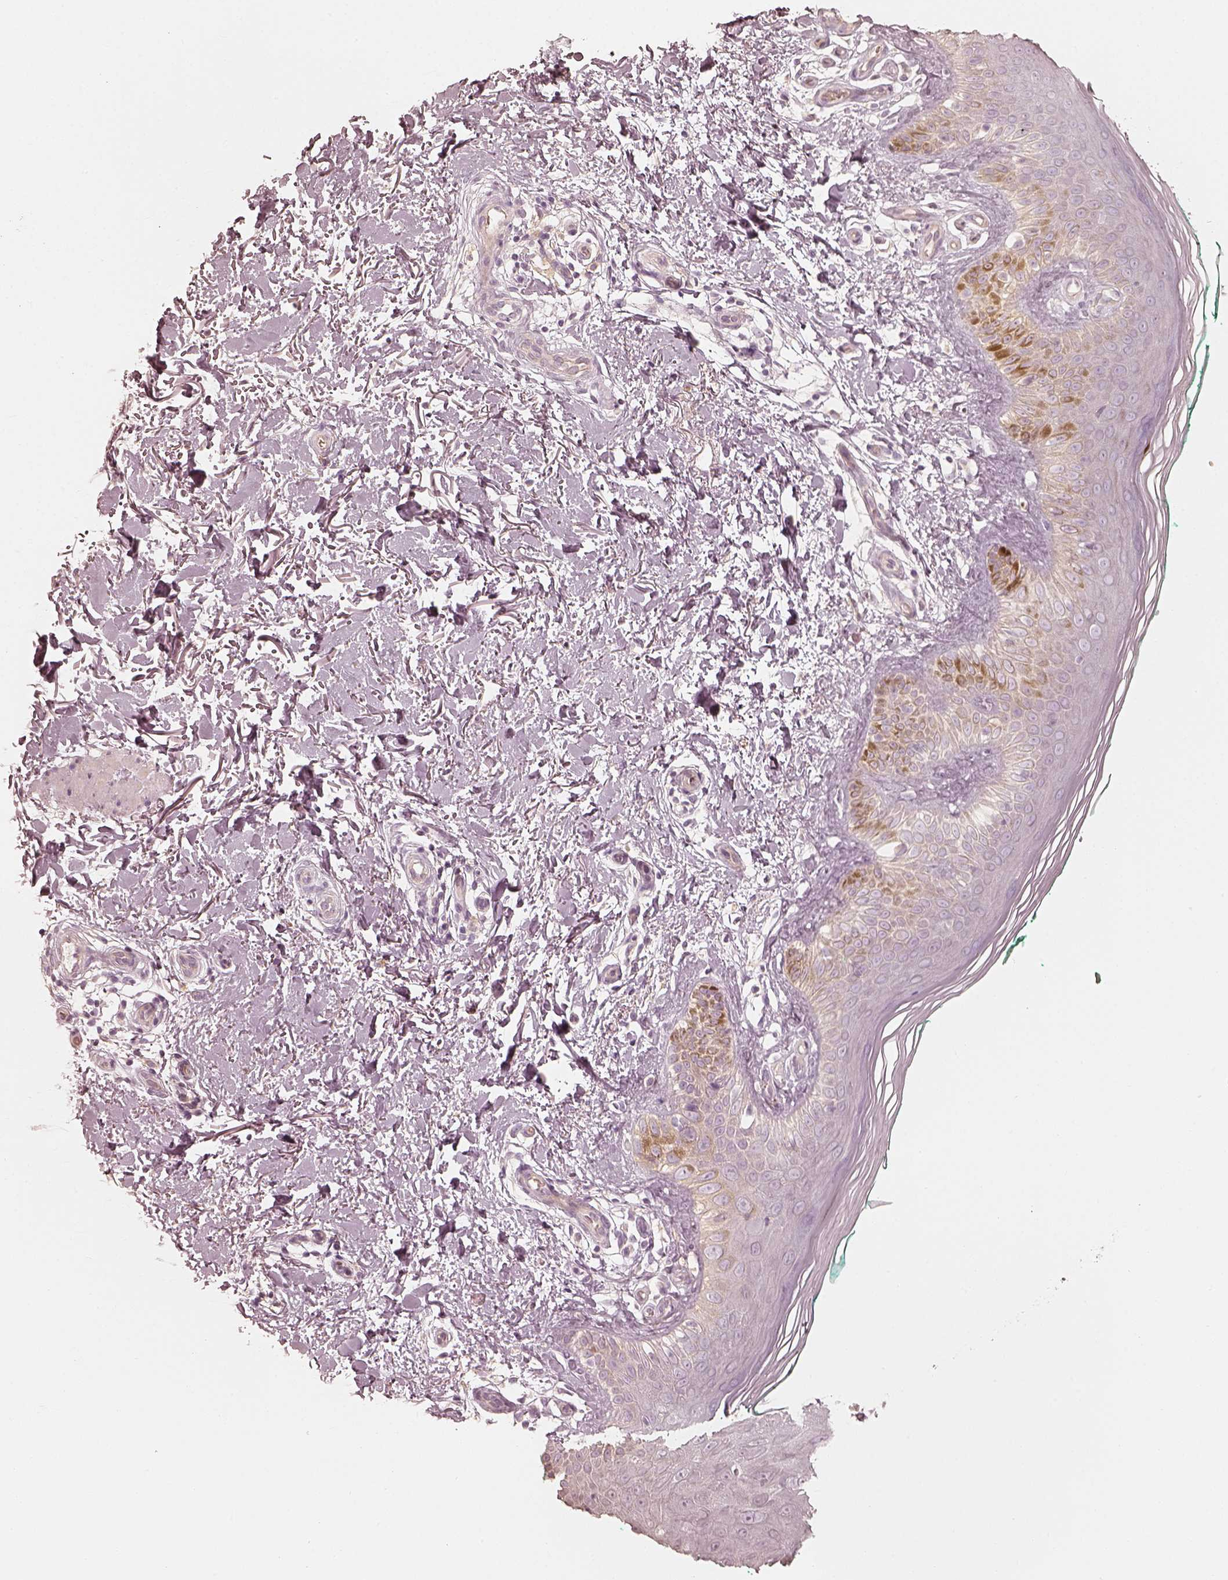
{"staining": {"intensity": "negative", "quantity": "none", "location": "none"}, "tissue": "skin", "cell_type": "Fibroblasts", "image_type": "normal", "snomed": [{"axis": "morphology", "description": "Normal tissue, NOS"}, {"axis": "morphology", "description": "Inflammation, NOS"}, {"axis": "morphology", "description": "Fibrosis, NOS"}, {"axis": "topography", "description": "Skin"}], "caption": "The immunohistochemistry (IHC) micrograph has no significant expression in fibroblasts of skin. (DAB immunohistochemistry (IHC), high magnification).", "gene": "FMNL2", "patient": {"sex": "male", "age": 71}}